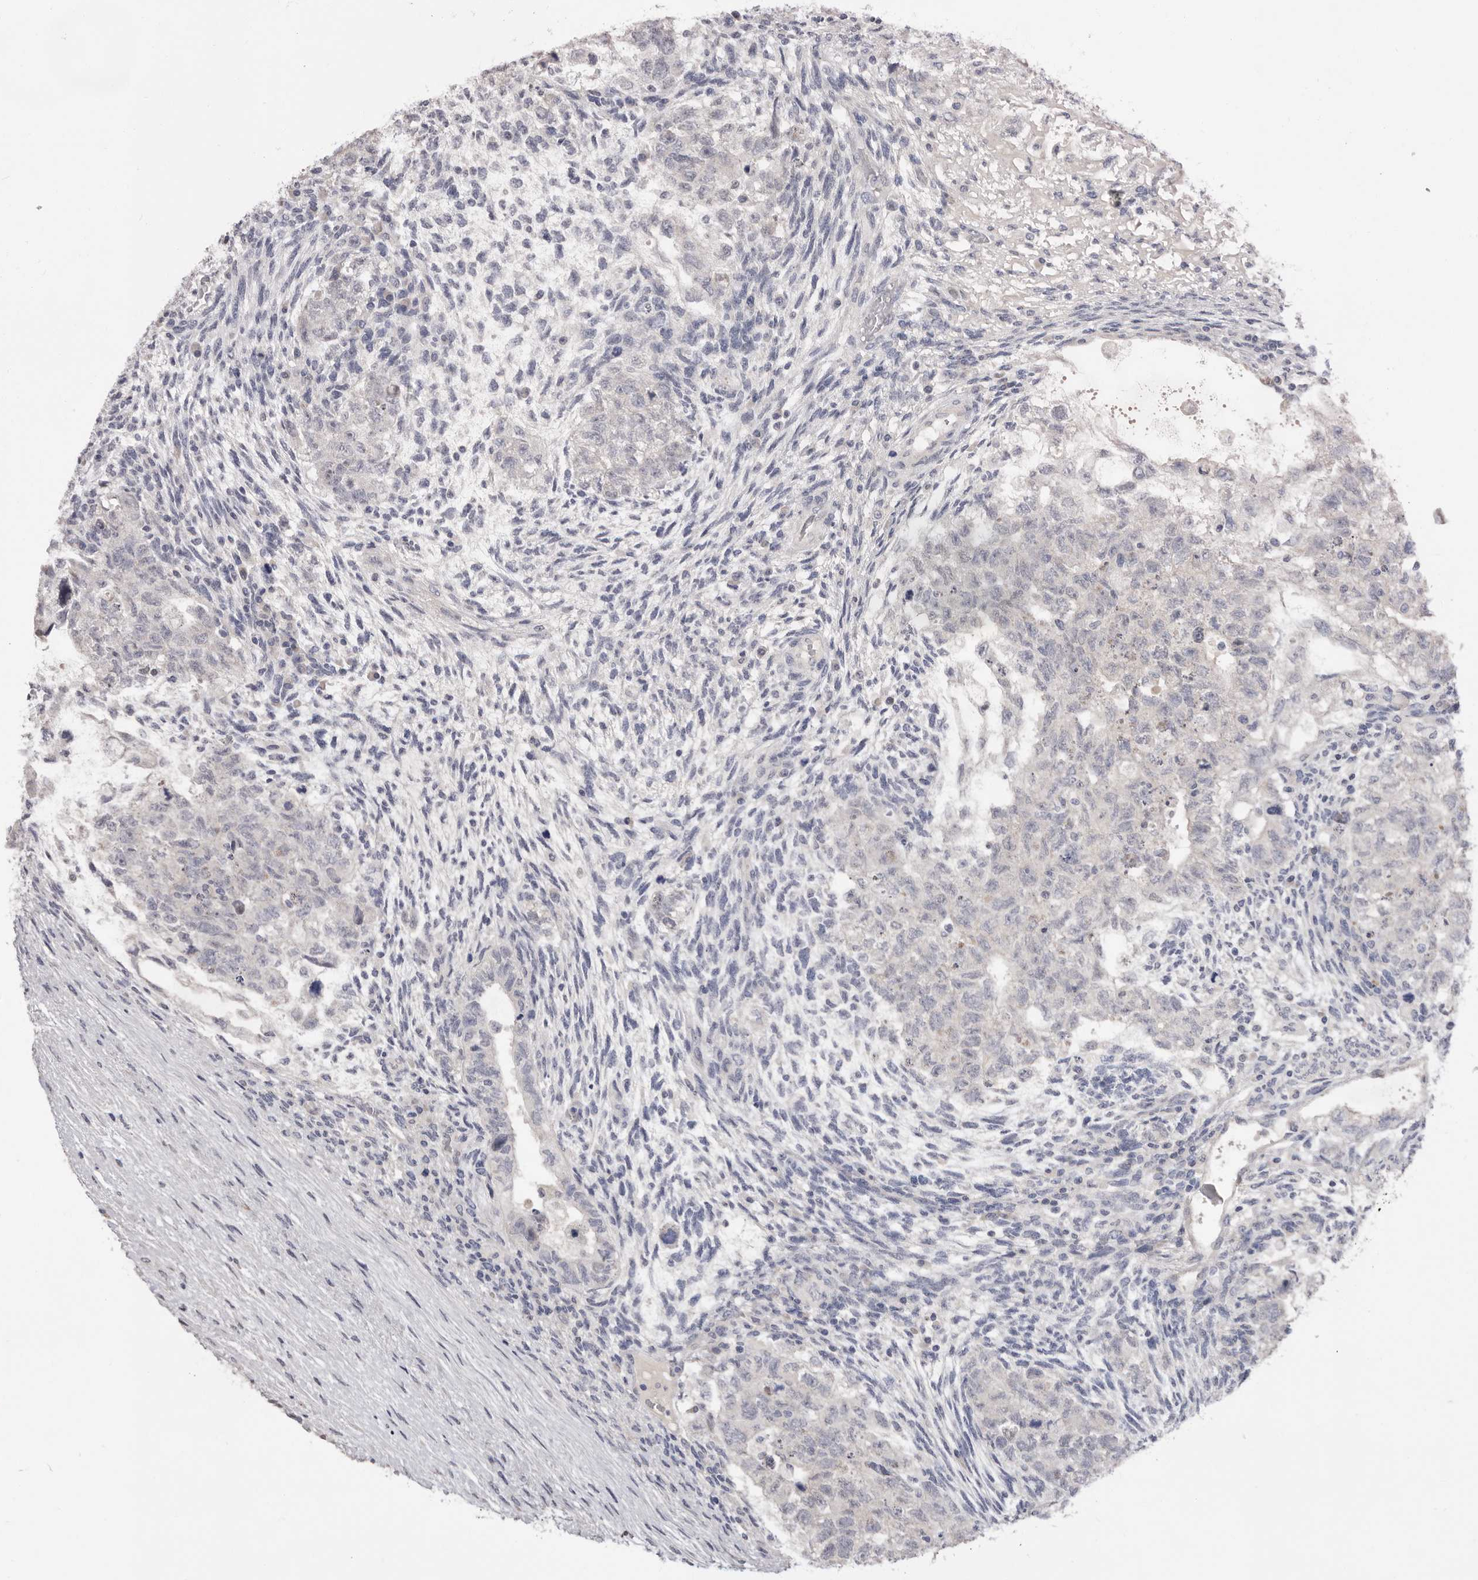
{"staining": {"intensity": "negative", "quantity": "none", "location": "none"}, "tissue": "testis cancer", "cell_type": "Tumor cells", "image_type": "cancer", "snomed": [{"axis": "morphology", "description": "Normal tissue, NOS"}, {"axis": "morphology", "description": "Carcinoma, Embryonal, NOS"}, {"axis": "topography", "description": "Testis"}], "caption": "Tumor cells show no significant positivity in testis embryonal carcinoma.", "gene": "DOP1A", "patient": {"sex": "male", "age": 36}}